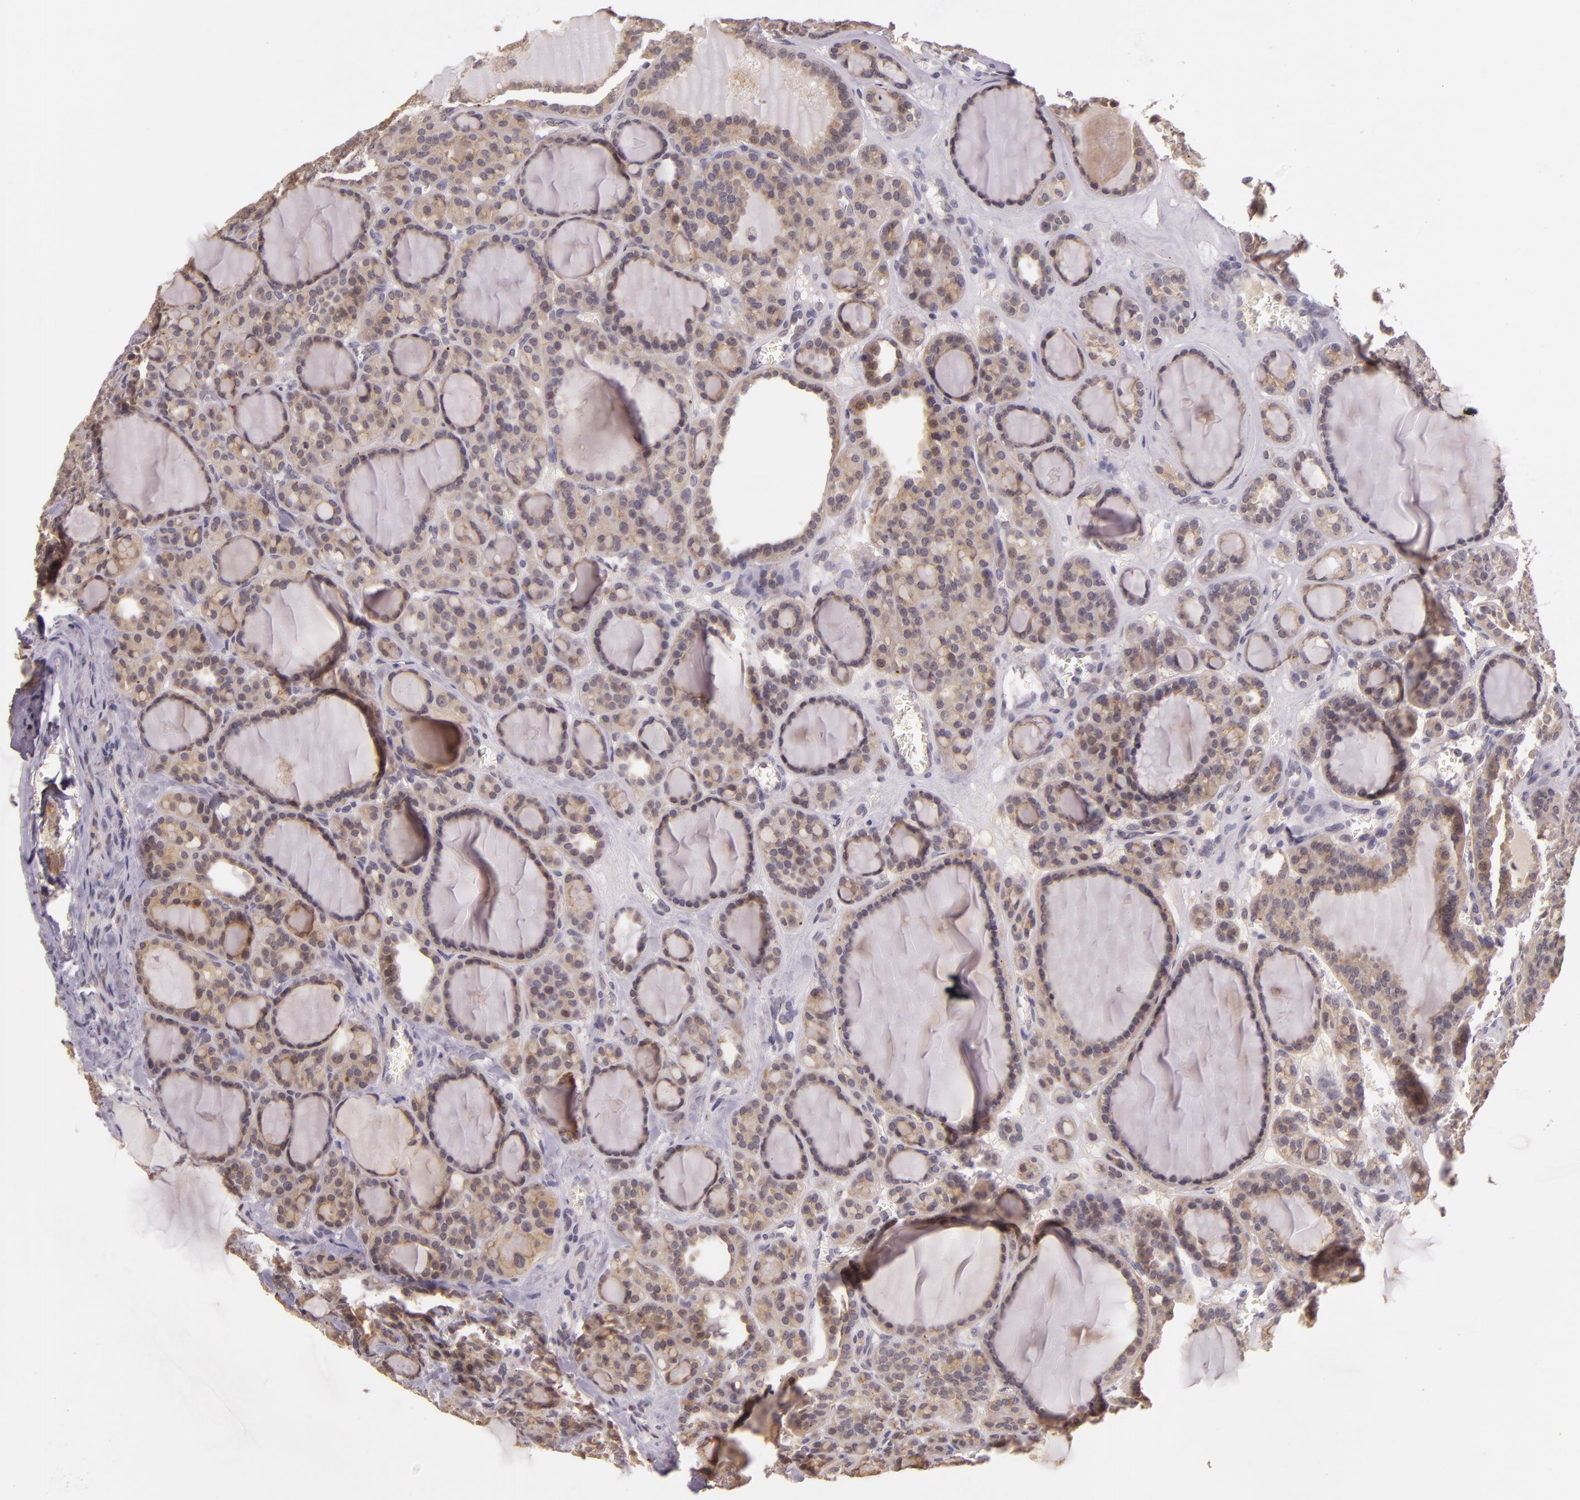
{"staining": {"intensity": "weak", "quantity": ">75%", "location": "cytoplasmic/membranous"}, "tissue": "thyroid cancer", "cell_type": "Tumor cells", "image_type": "cancer", "snomed": [{"axis": "morphology", "description": "Follicular adenoma carcinoma, NOS"}, {"axis": "topography", "description": "Thyroid gland"}], "caption": "Protein expression analysis of human thyroid cancer reveals weak cytoplasmic/membranous expression in about >75% of tumor cells.", "gene": "ARMH4", "patient": {"sex": "female", "age": 71}}